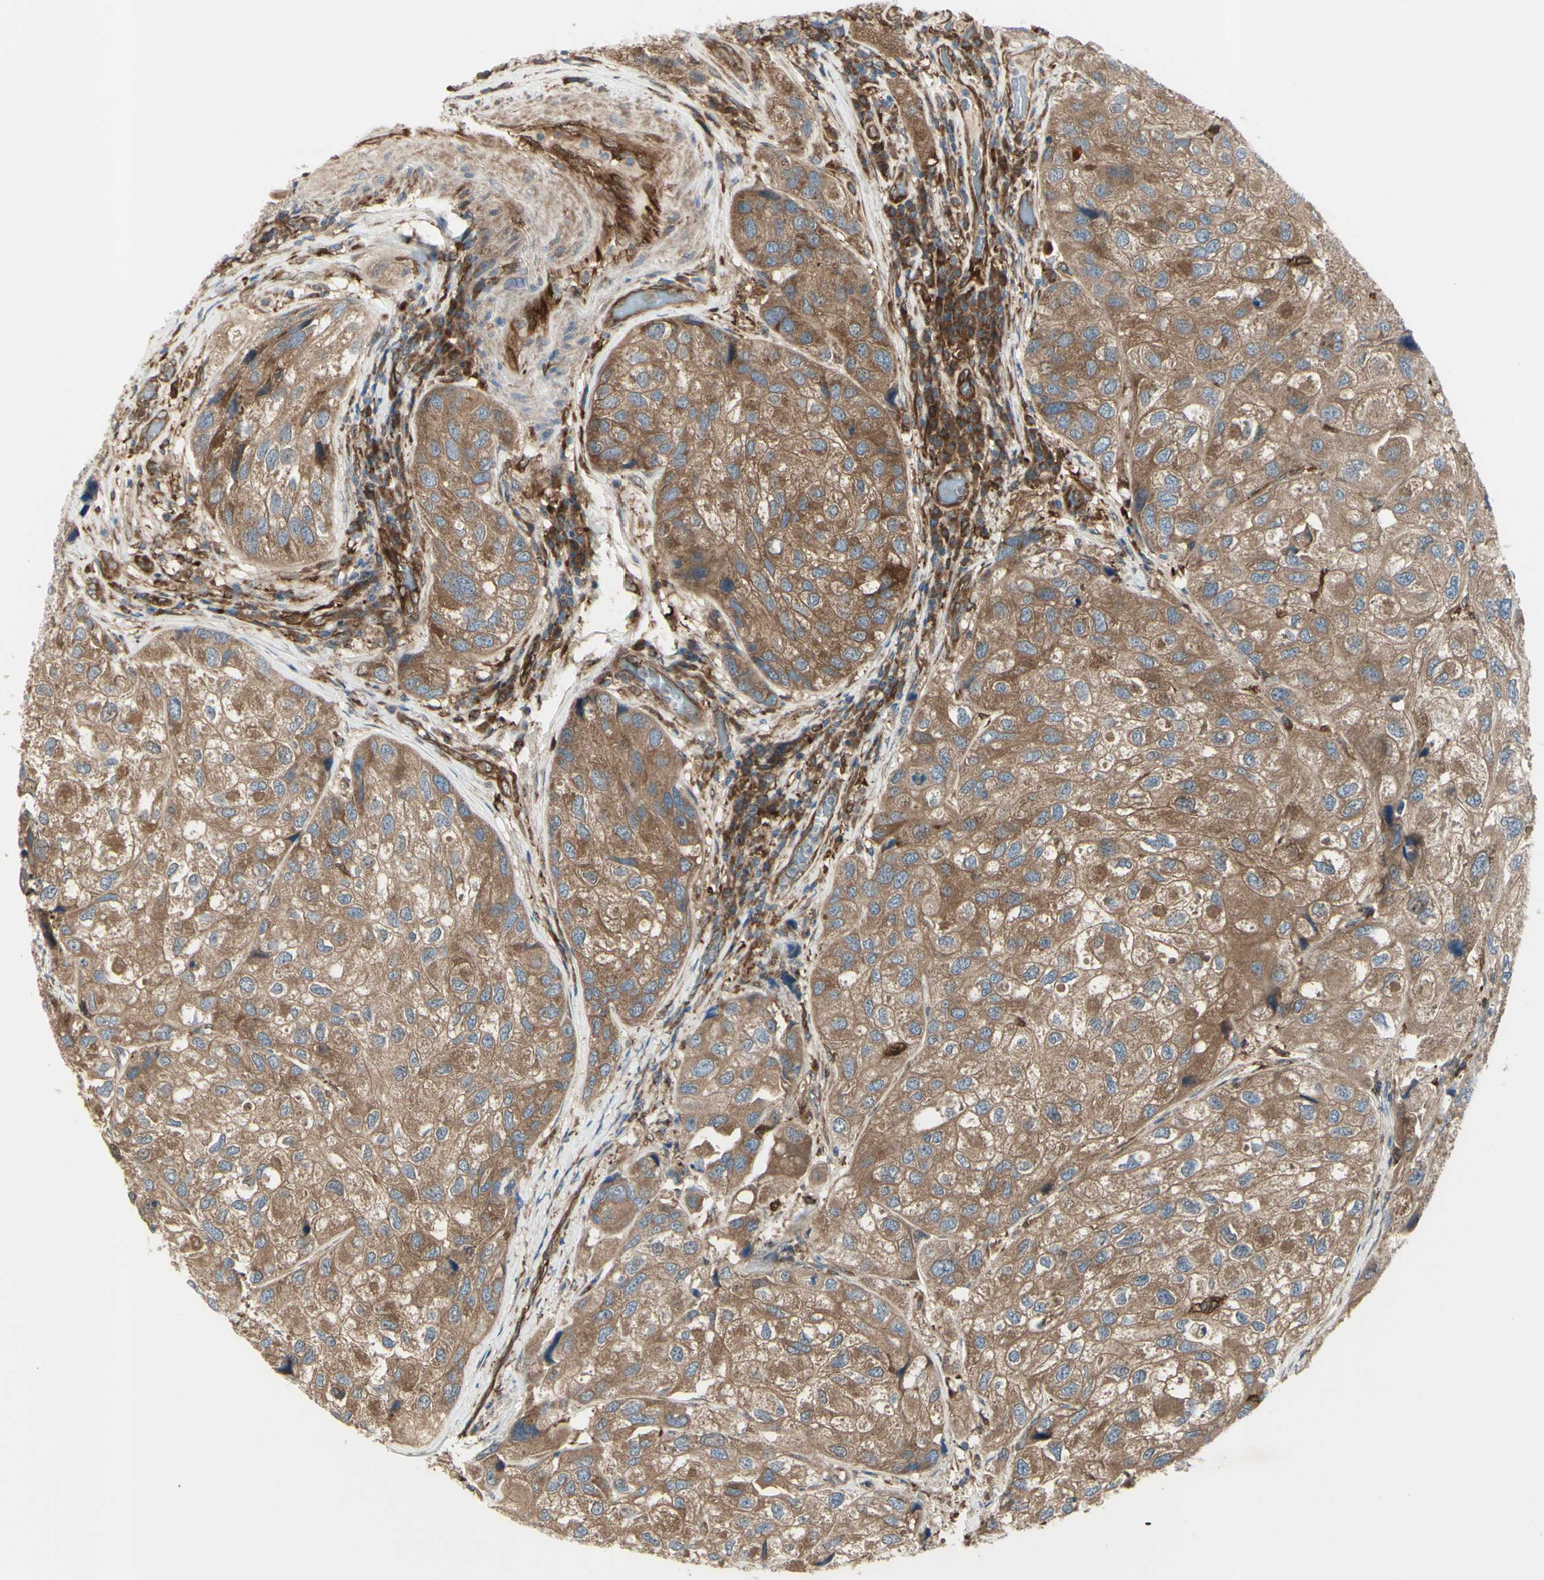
{"staining": {"intensity": "moderate", "quantity": ">75%", "location": "cytoplasmic/membranous"}, "tissue": "urothelial cancer", "cell_type": "Tumor cells", "image_type": "cancer", "snomed": [{"axis": "morphology", "description": "Urothelial carcinoma, High grade"}, {"axis": "topography", "description": "Urinary bladder"}], "caption": "Approximately >75% of tumor cells in high-grade urothelial carcinoma show moderate cytoplasmic/membranous protein positivity as visualized by brown immunohistochemical staining.", "gene": "IGSF9B", "patient": {"sex": "female", "age": 64}}